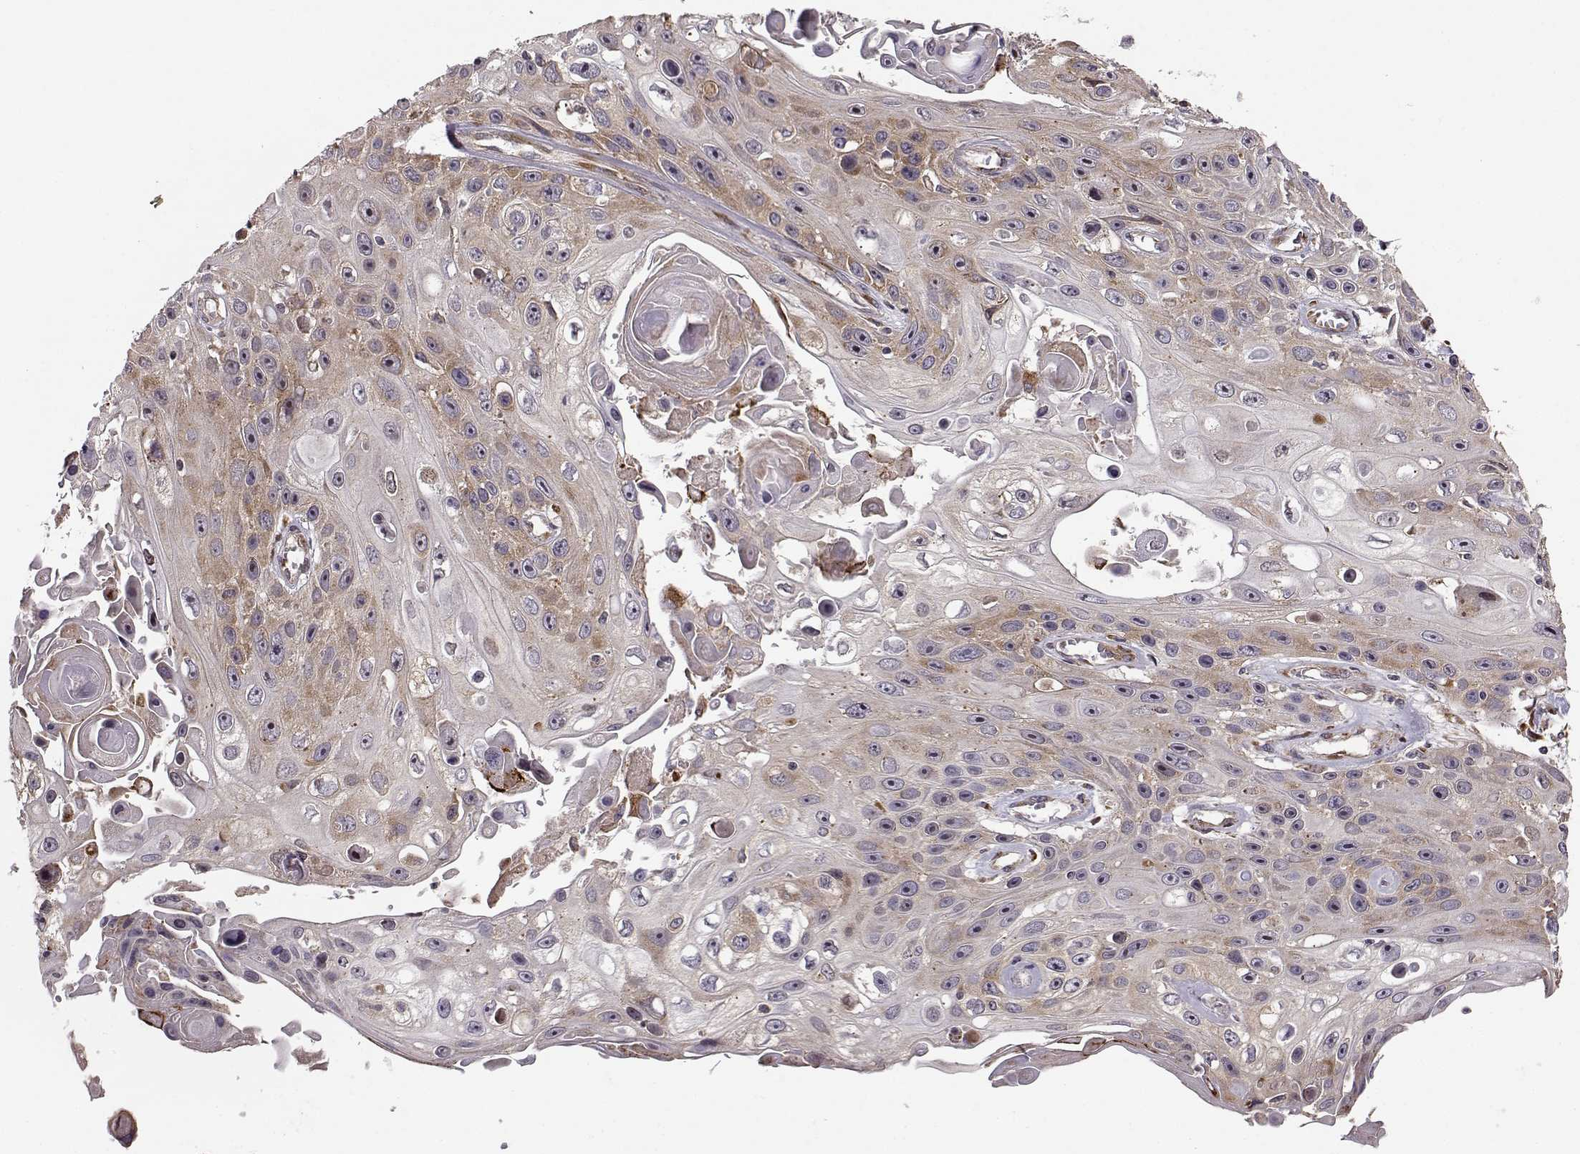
{"staining": {"intensity": "moderate", "quantity": "25%-75%", "location": "cytoplasmic/membranous"}, "tissue": "skin cancer", "cell_type": "Tumor cells", "image_type": "cancer", "snomed": [{"axis": "morphology", "description": "Squamous cell carcinoma, NOS"}, {"axis": "topography", "description": "Skin"}], "caption": "Protein expression analysis of human skin squamous cell carcinoma reveals moderate cytoplasmic/membranous expression in approximately 25%-75% of tumor cells.", "gene": "RPL31", "patient": {"sex": "male", "age": 82}}